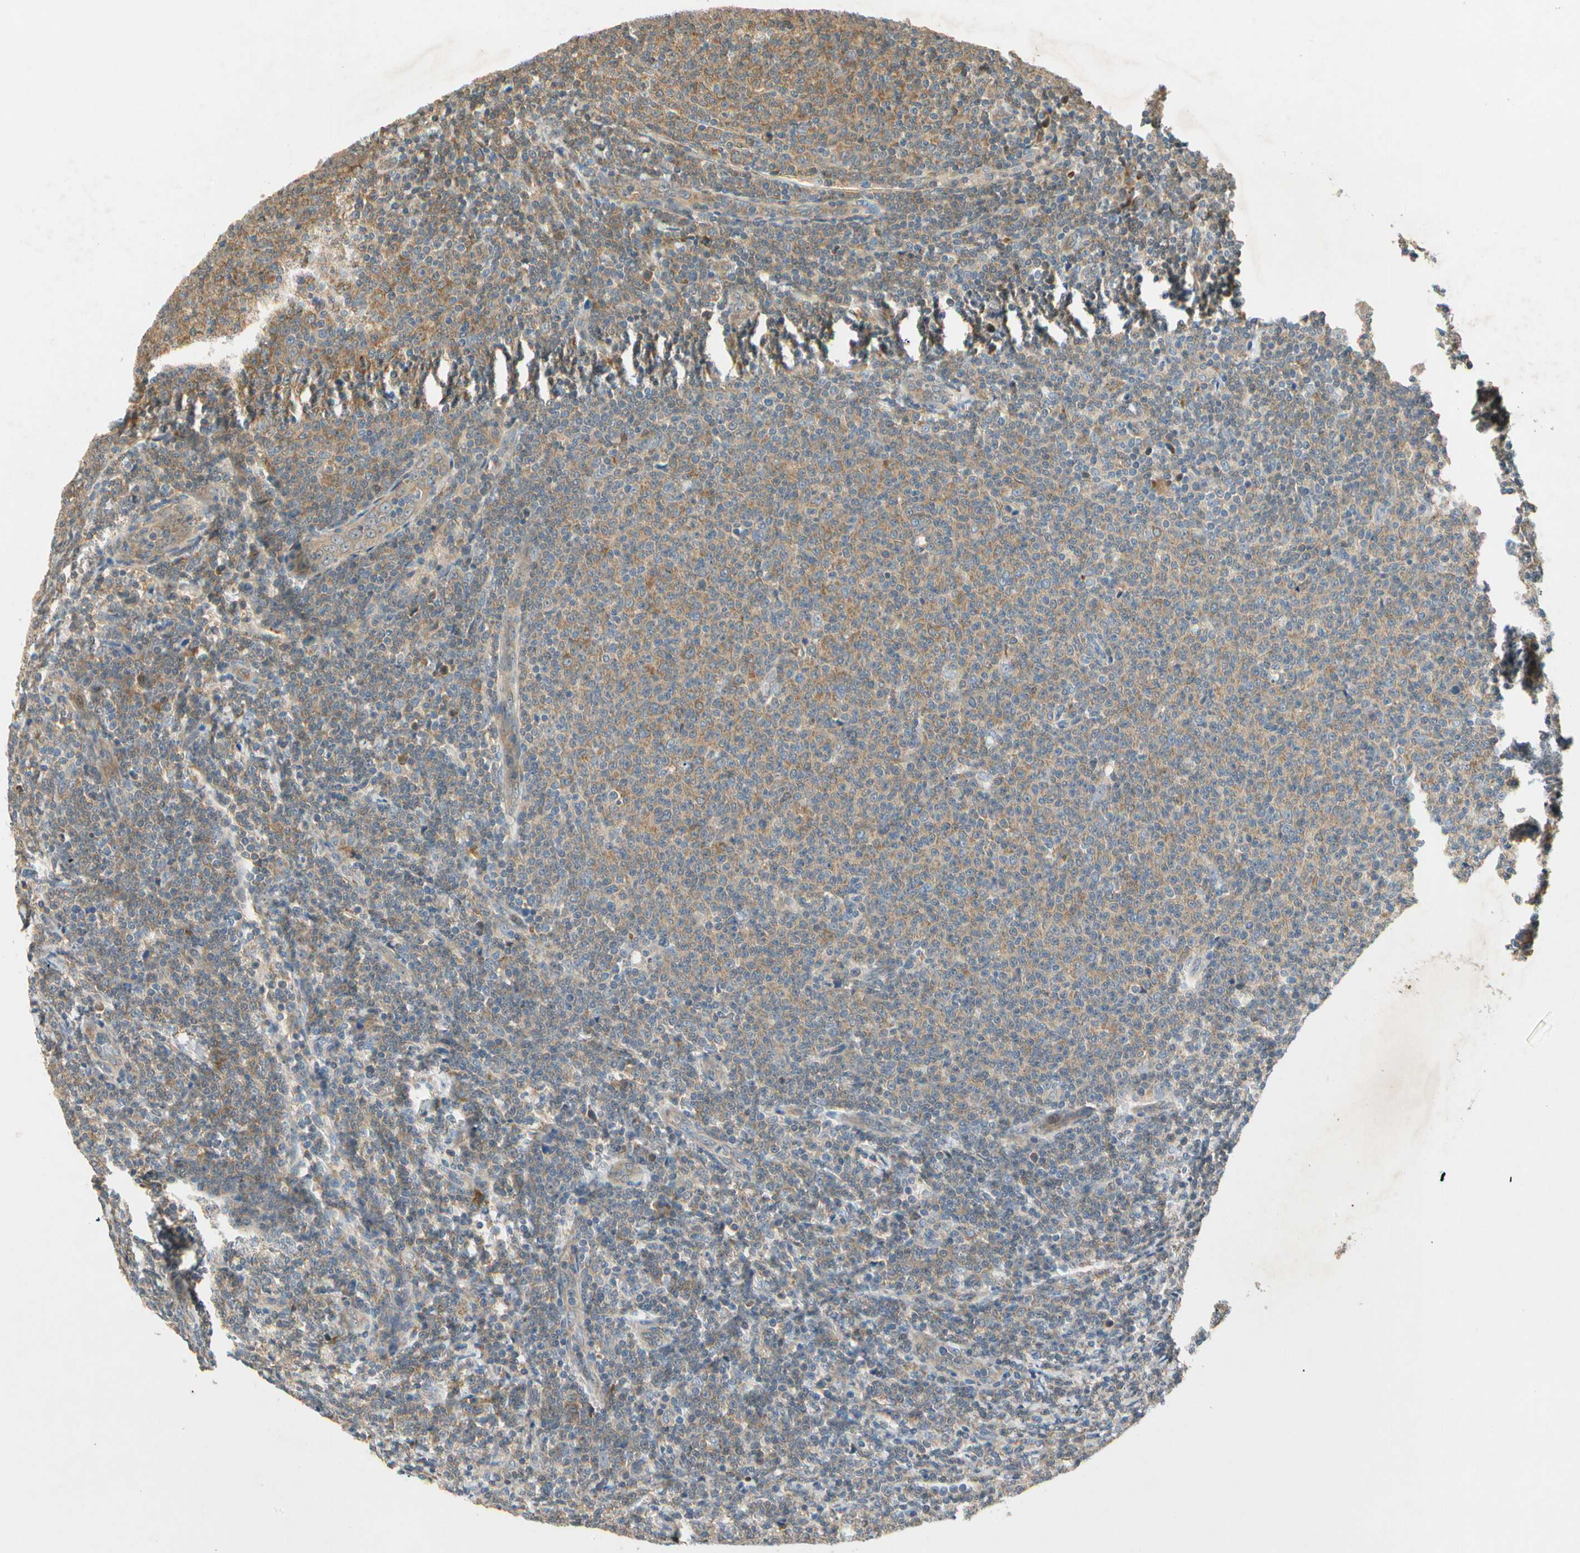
{"staining": {"intensity": "weak", "quantity": ">75%", "location": "cytoplasmic/membranous"}, "tissue": "lymphoma", "cell_type": "Tumor cells", "image_type": "cancer", "snomed": [{"axis": "morphology", "description": "Malignant lymphoma, non-Hodgkin's type, Low grade"}, {"axis": "topography", "description": "Lymph node"}], "caption": "Immunohistochemical staining of low-grade malignant lymphoma, non-Hodgkin's type exhibits low levels of weak cytoplasmic/membranous staining in about >75% of tumor cells.", "gene": "EIF1AX", "patient": {"sex": "male", "age": 66}}